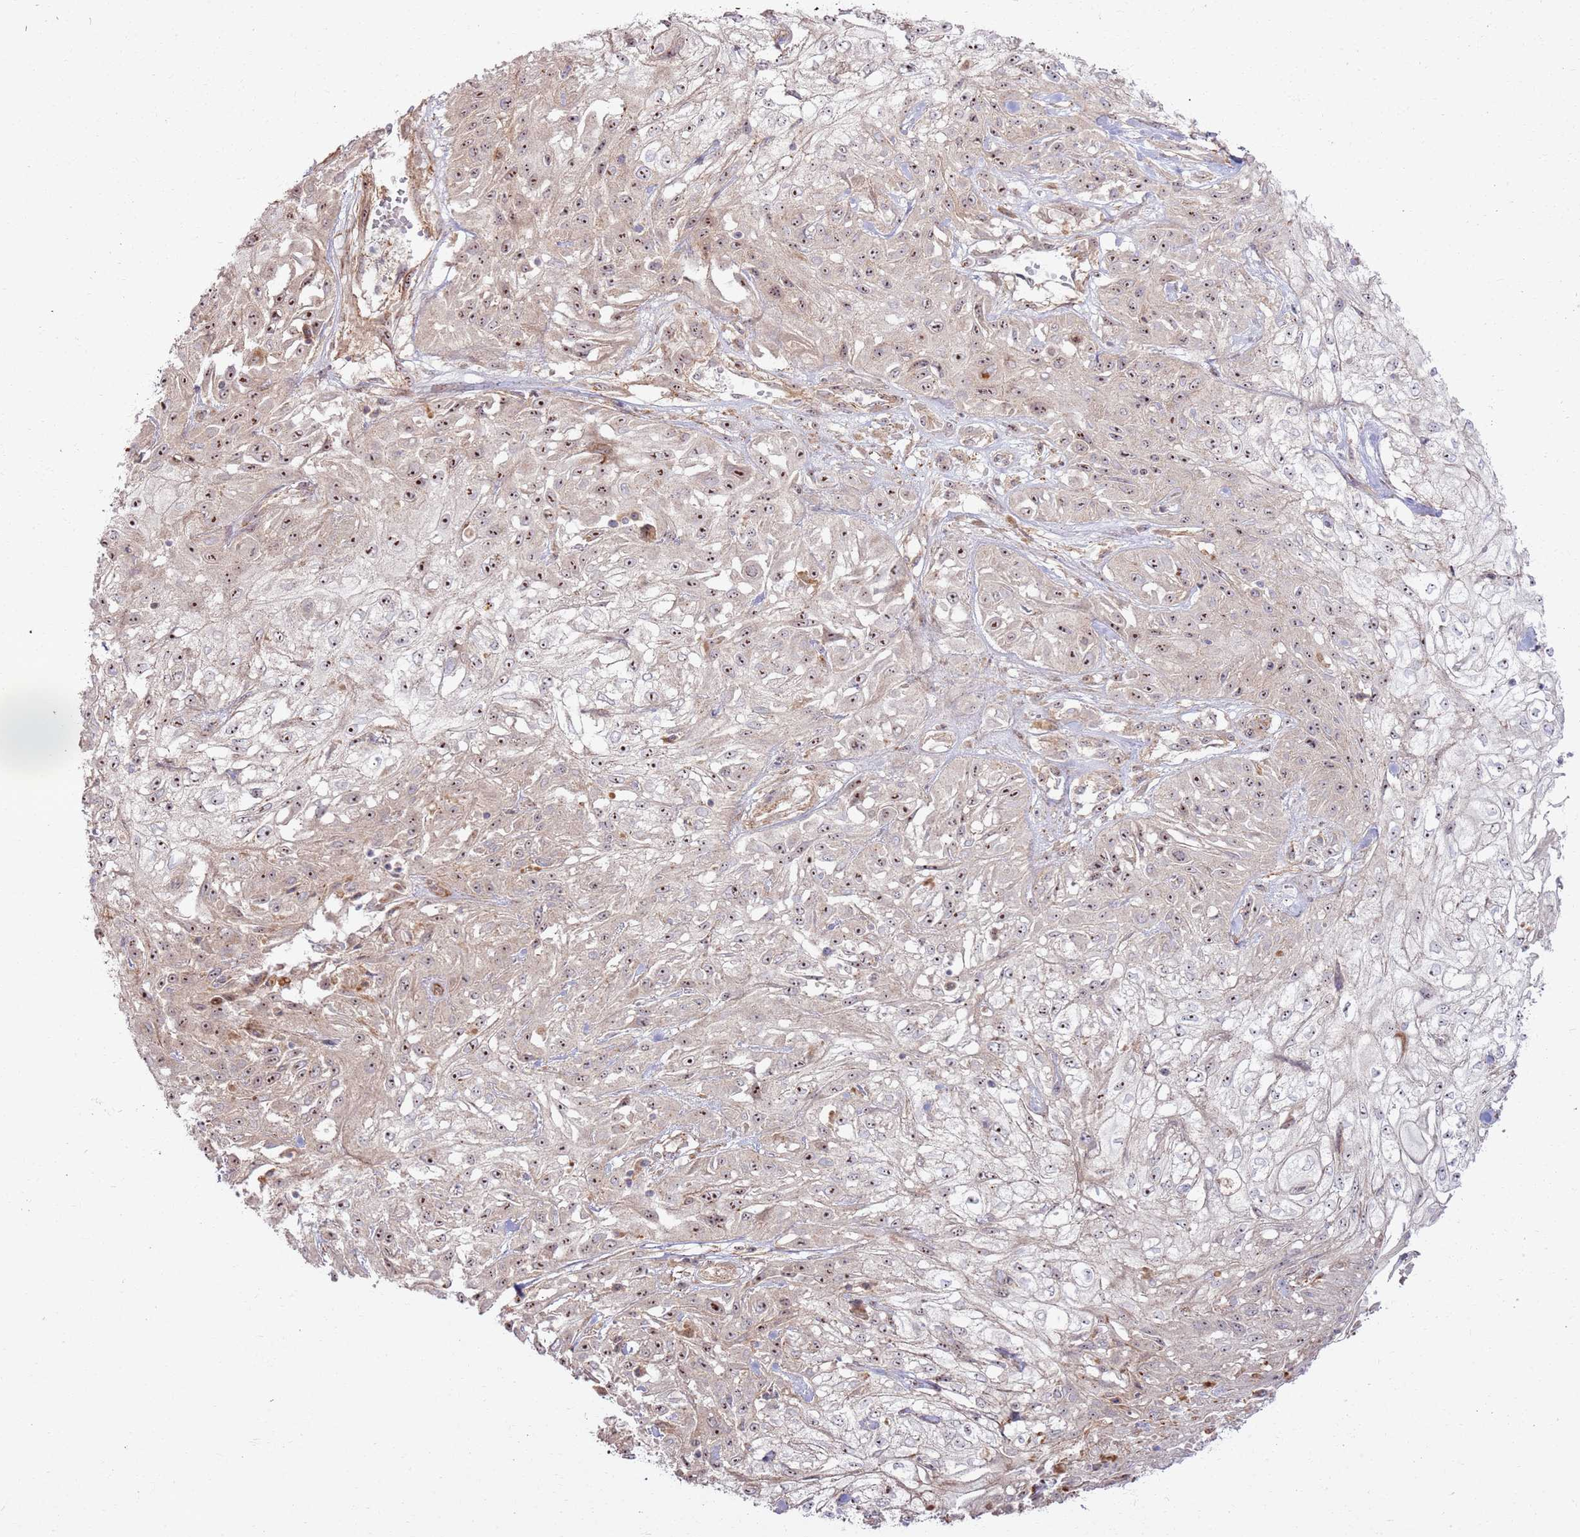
{"staining": {"intensity": "moderate", "quantity": ">75%", "location": "nuclear"}, "tissue": "skin cancer", "cell_type": "Tumor cells", "image_type": "cancer", "snomed": [{"axis": "morphology", "description": "Squamous cell carcinoma, NOS"}, {"axis": "morphology", "description": "Squamous cell carcinoma, metastatic, NOS"}, {"axis": "topography", "description": "Skin"}, {"axis": "topography", "description": "Lymph node"}], "caption": "Immunohistochemical staining of skin squamous cell carcinoma shows medium levels of moderate nuclear expression in approximately >75% of tumor cells.", "gene": "CNPY1", "patient": {"sex": "male", "age": 75}}